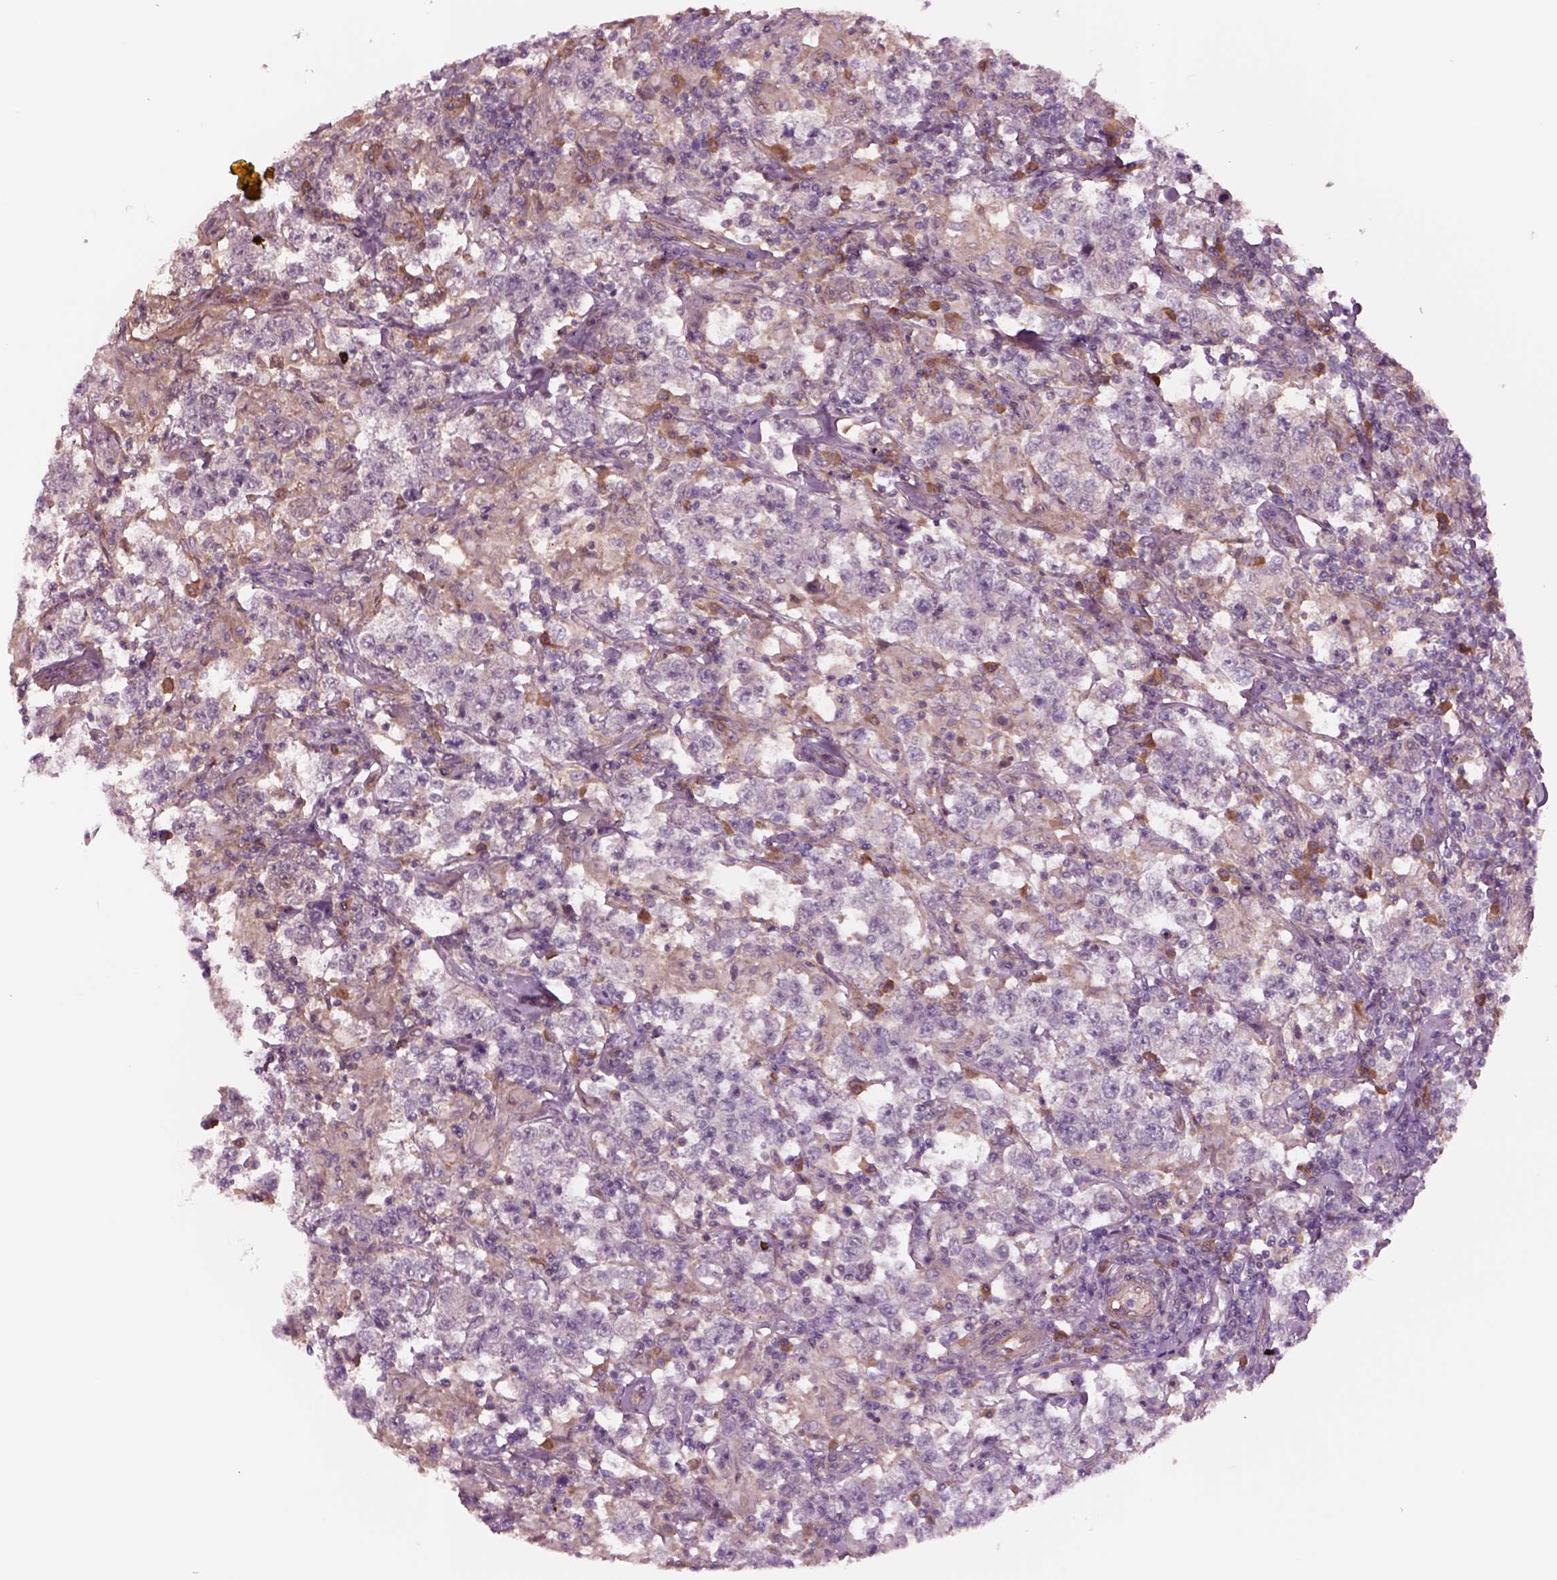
{"staining": {"intensity": "negative", "quantity": "none", "location": "none"}, "tissue": "testis cancer", "cell_type": "Tumor cells", "image_type": "cancer", "snomed": [{"axis": "morphology", "description": "Seminoma, NOS"}, {"axis": "morphology", "description": "Carcinoma, Embryonal, NOS"}, {"axis": "topography", "description": "Testis"}], "caption": "Photomicrograph shows no protein staining in tumor cells of embryonal carcinoma (testis) tissue. (DAB (3,3'-diaminobenzidine) immunohistochemistry, high magnification).", "gene": "HTR1B", "patient": {"sex": "male", "age": 41}}